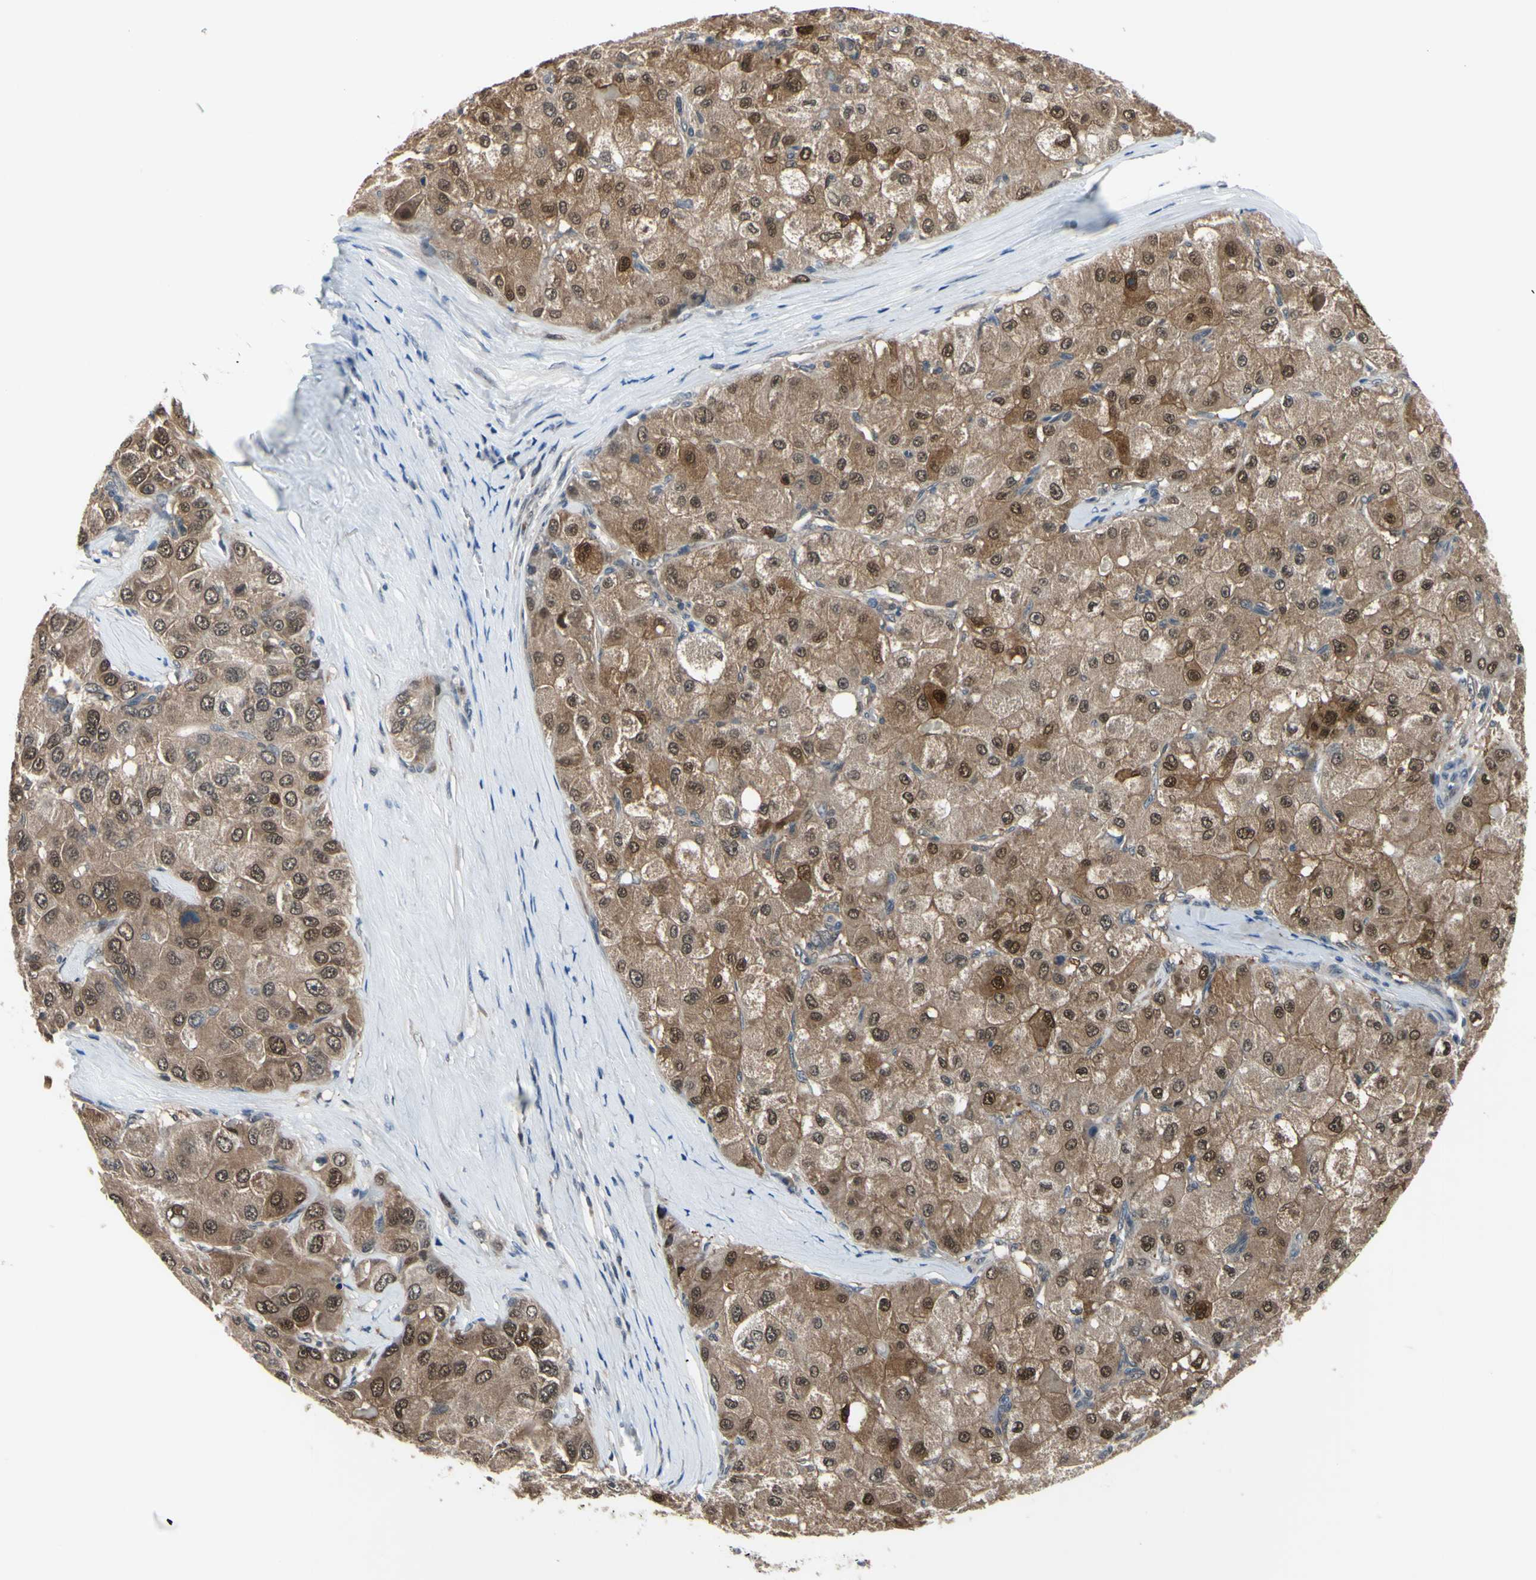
{"staining": {"intensity": "moderate", "quantity": ">75%", "location": "cytoplasmic/membranous,nuclear"}, "tissue": "liver cancer", "cell_type": "Tumor cells", "image_type": "cancer", "snomed": [{"axis": "morphology", "description": "Carcinoma, Hepatocellular, NOS"}, {"axis": "topography", "description": "Liver"}], "caption": "An immunohistochemistry (IHC) micrograph of tumor tissue is shown. Protein staining in brown highlights moderate cytoplasmic/membranous and nuclear positivity in liver hepatocellular carcinoma within tumor cells. (IHC, brightfield microscopy, high magnification).", "gene": "HSPA4", "patient": {"sex": "male", "age": 80}}